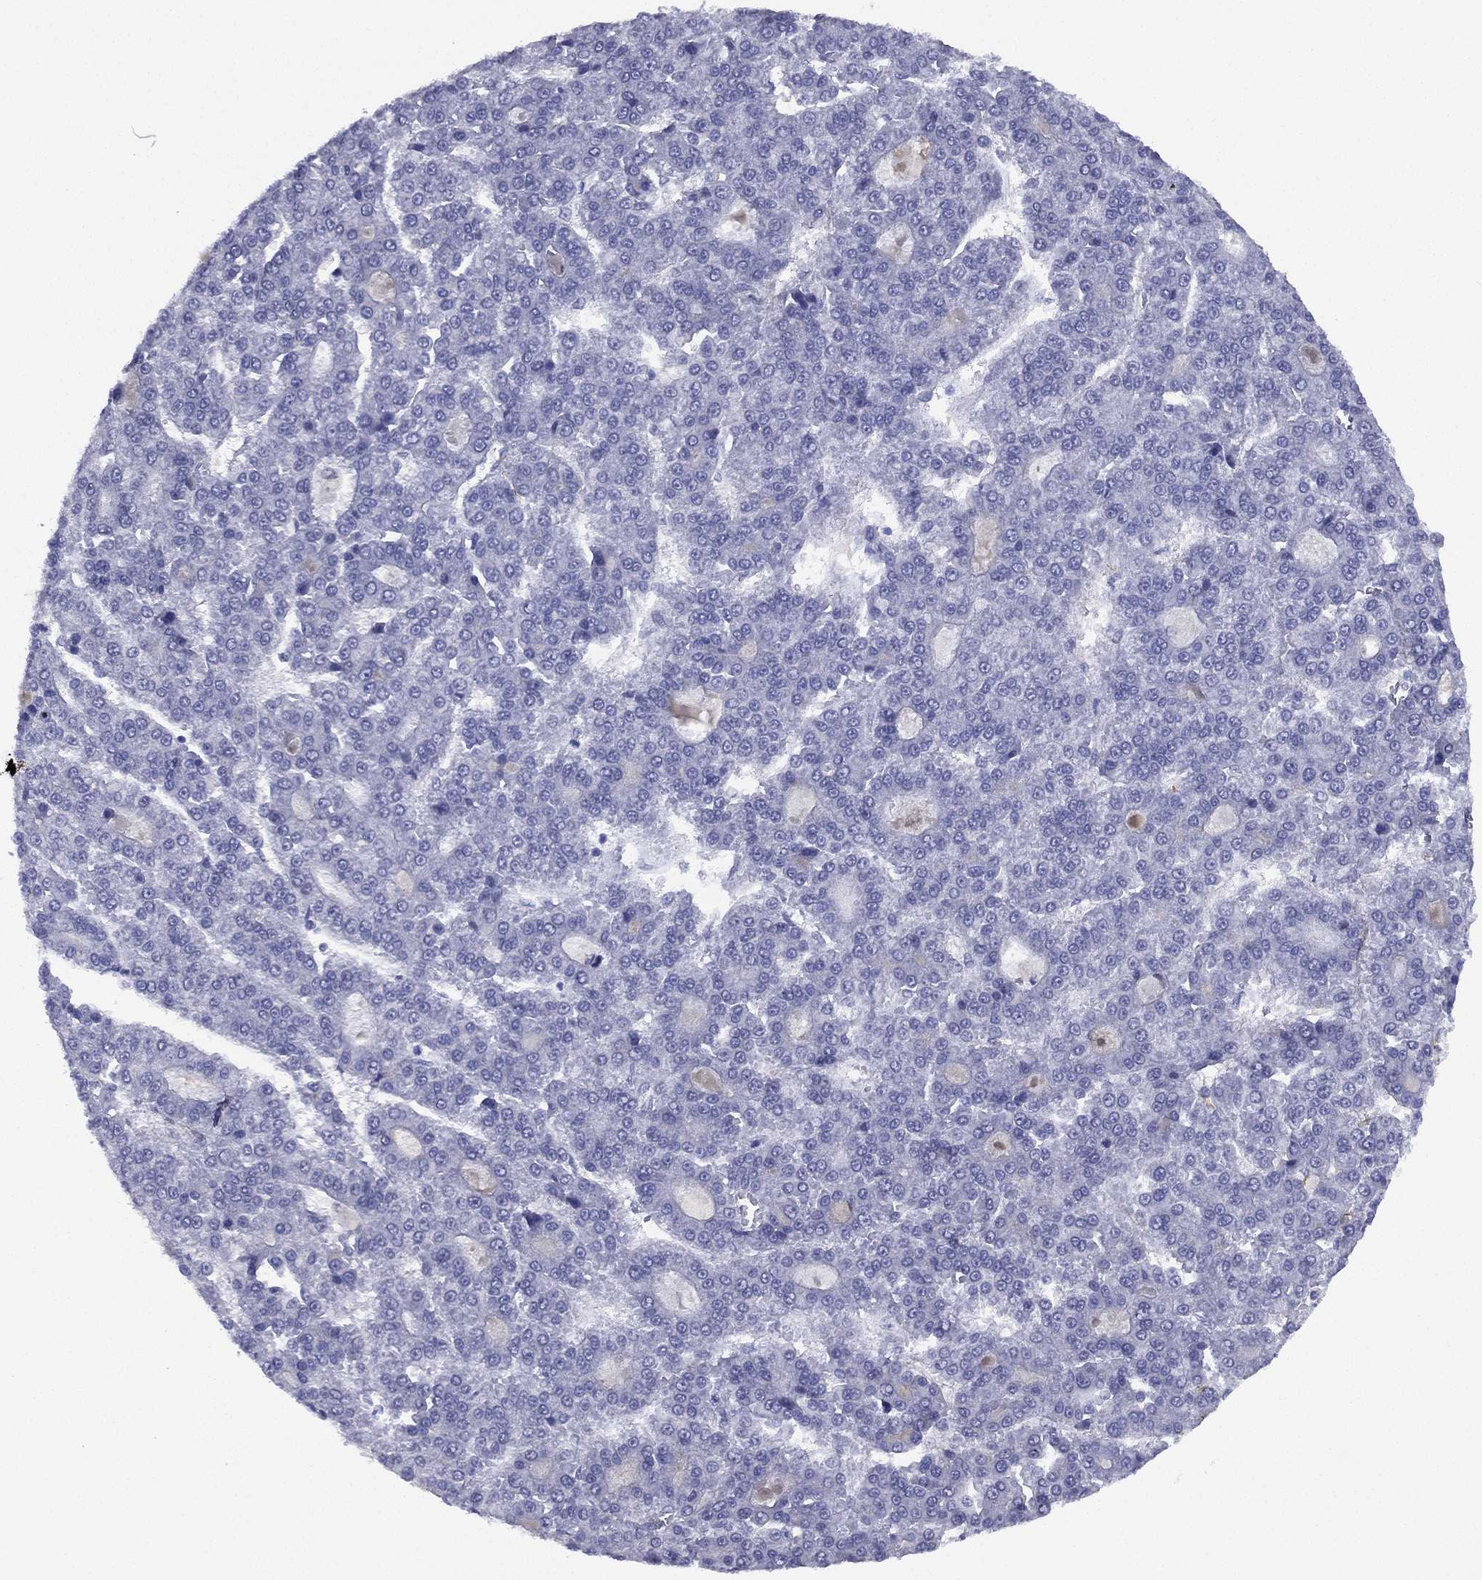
{"staining": {"intensity": "negative", "quantity": "none", "location": "none"}, "tissue": "liver cancer", "cell_type": "Tumor cells", "image_type": "cancer", "snomed": [{"axis": "morphology", "description": "Carcinoma, Hepatocellular, NOS"}, {"axis": "topography", "description": "Liver"}], "caption": "An image of human liver hepatocellular carcinoma is negative for staining in tumor cells.", "gene": "MAS1", "patient": {"sex": "male", "age": 70}}